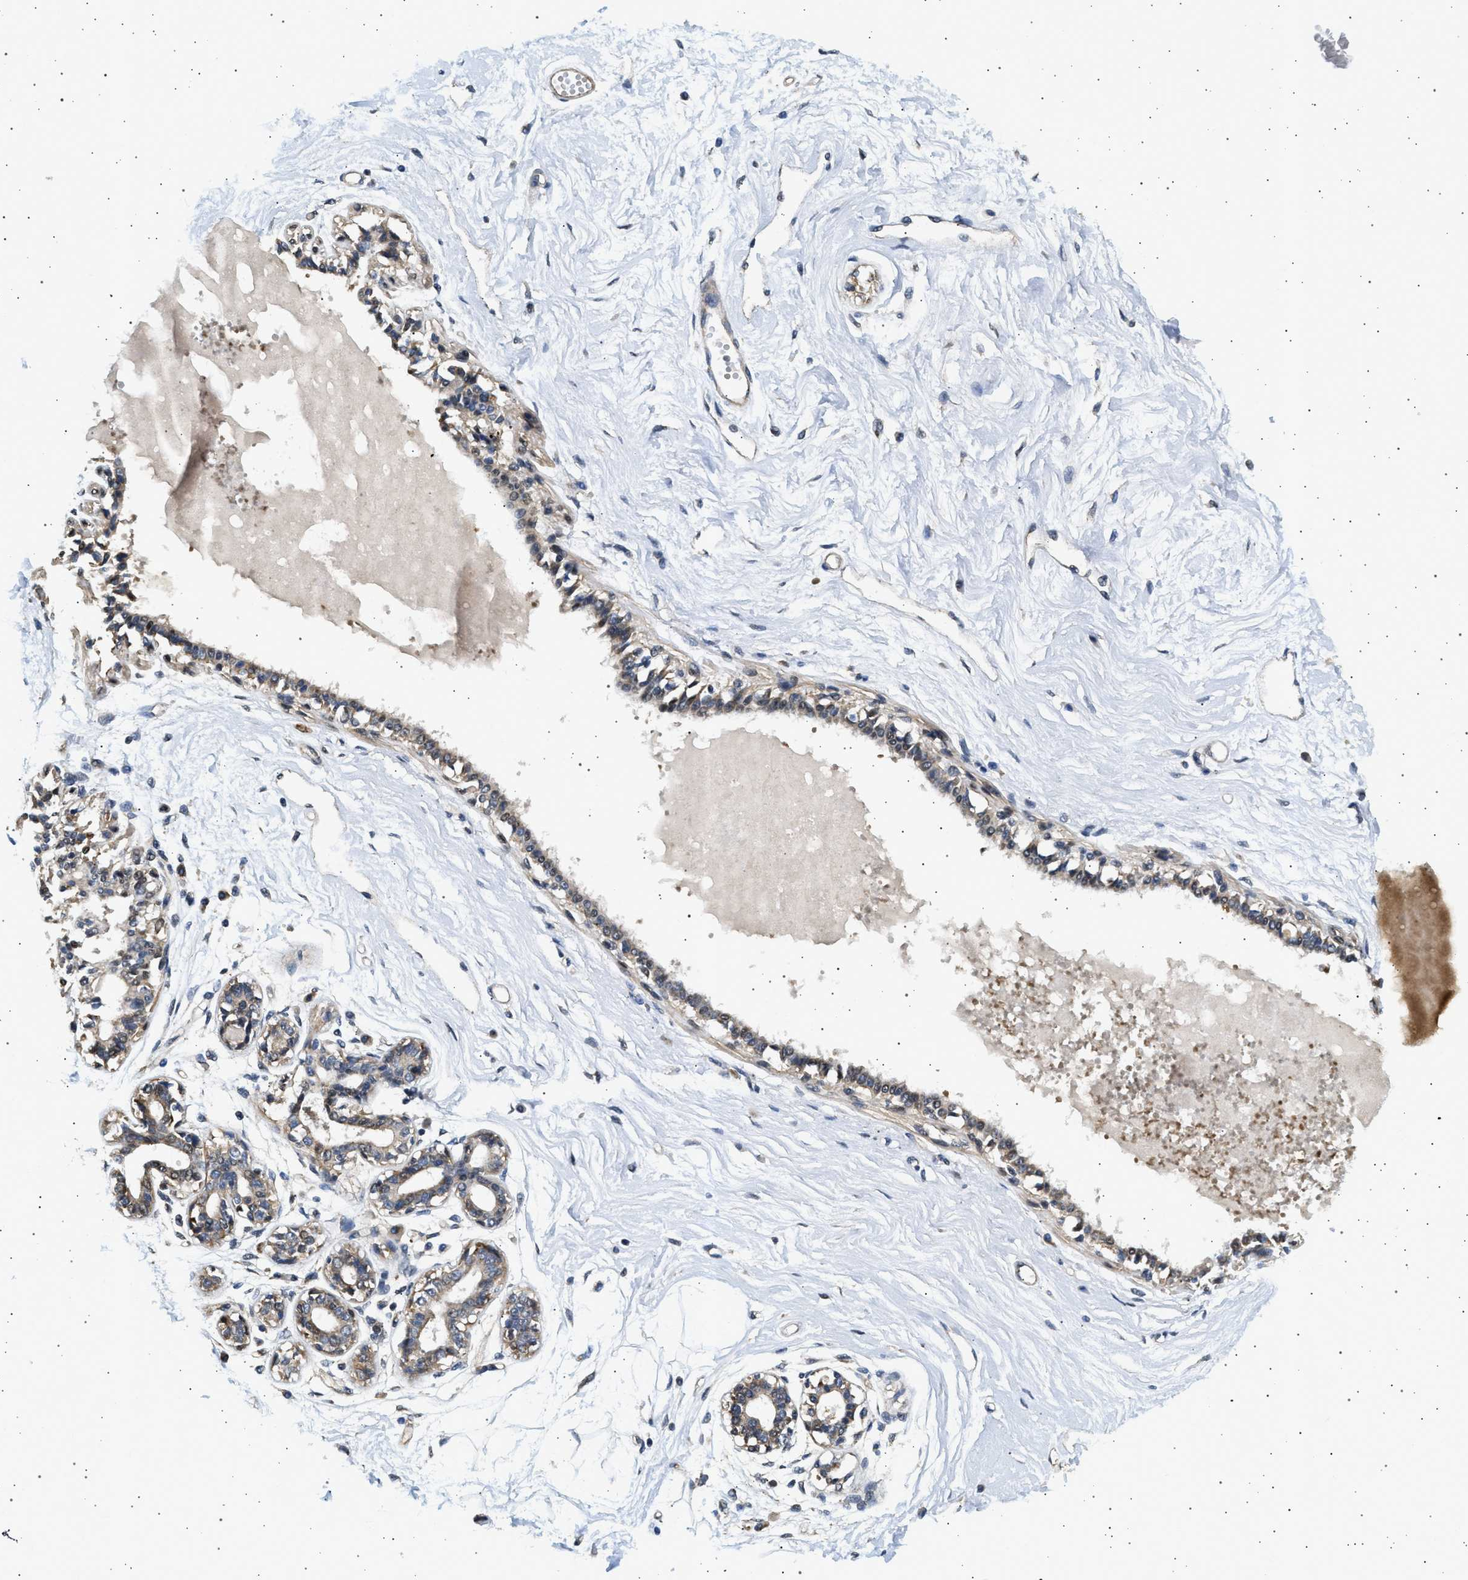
{"staining": {"intensity": "negative", "quantity": "none", "location": "none"}, "tissue": "breast", "cell_type": "Adipocytes", "image_type": "normal", "snomed": [{"axis": "morphology", "description": "Normal tissue, NOS"}, {"axis": "topography", "description": "Breast"}], "caption": "Immunohistochemistry image of normal breast: human breast stained with DAB (3,3'-diaminobenzidine) reveals no significant protein expression in adipocytes.", "gene": "KCNA4", "patient": {"sex": "female", "age": 45}}